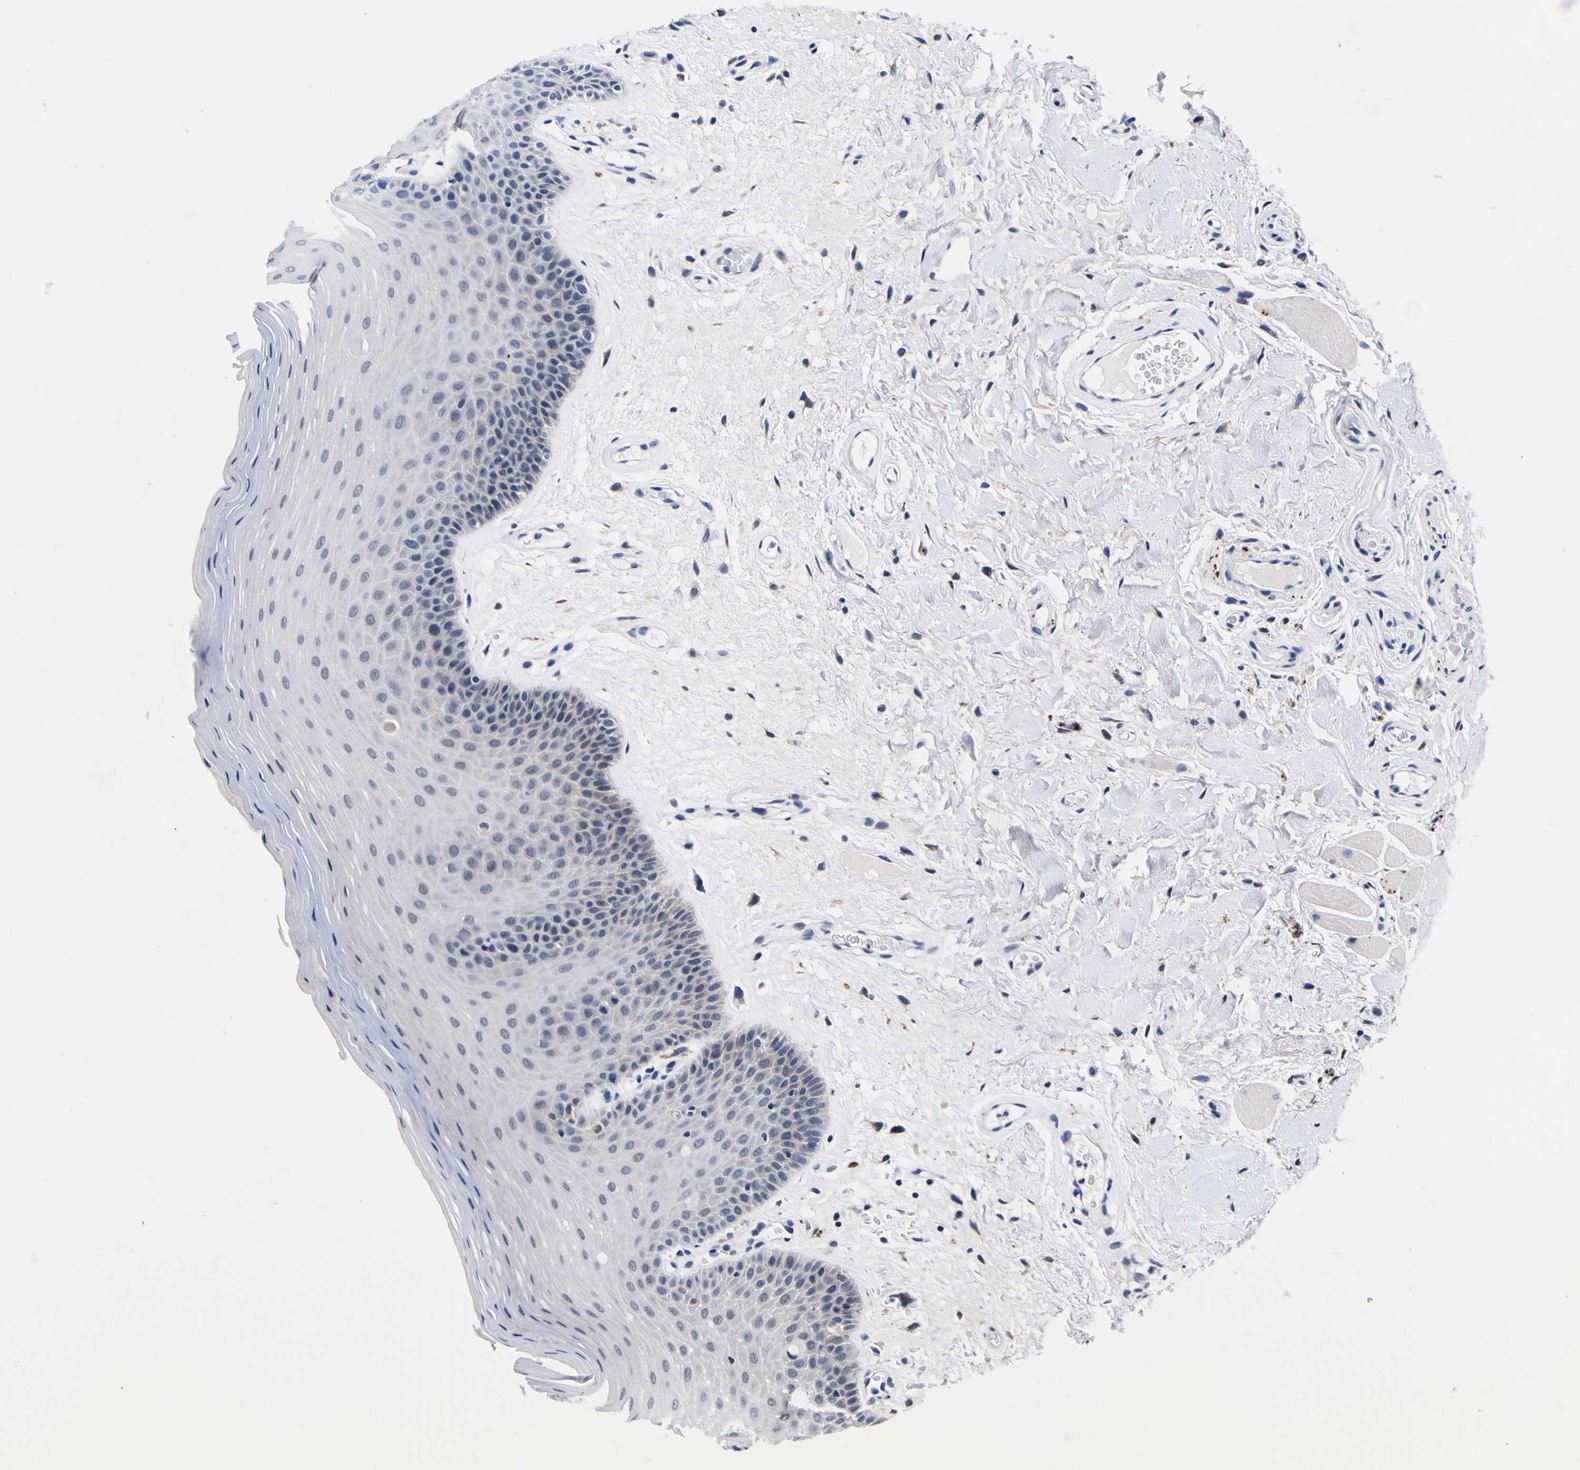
{"staining": {"intensity": "weak", "quantity": "<25%", "location": "nuclear"}, "tissue": "oral mucosa", "cell_type": "Squamous epithelial cells", "image_type": "normal", "snomed": [{"axis": "morphology", "description": "Normal tissue, NOS"}, {"axis": "morphology", "description": "Squamous cell carcinoma, NOS"}, {"axis": "topography", "description": "Skeletal muscle"}, {"axis": "topography", "description": "Adipose tissue"}, {"axis": "topography", "description": "Vascular tissue"}, {"axis": "topography", "description": "Oral tissue"}, {"axis": "topography", "description": "Peripheral nerve tissue"}, {"axis": "topography", "description": "Head-Neck"}], "caption": "Immunohistochemistry (IHC) image of unremarkable oral mucosa: oral mucosa stained with DAB displays no significant protein positivity in squamous epithelial cells. Nuclei are stained in blue.", "gene": "IGFLR1", "patient": {"sex": "male", "age": 71}}